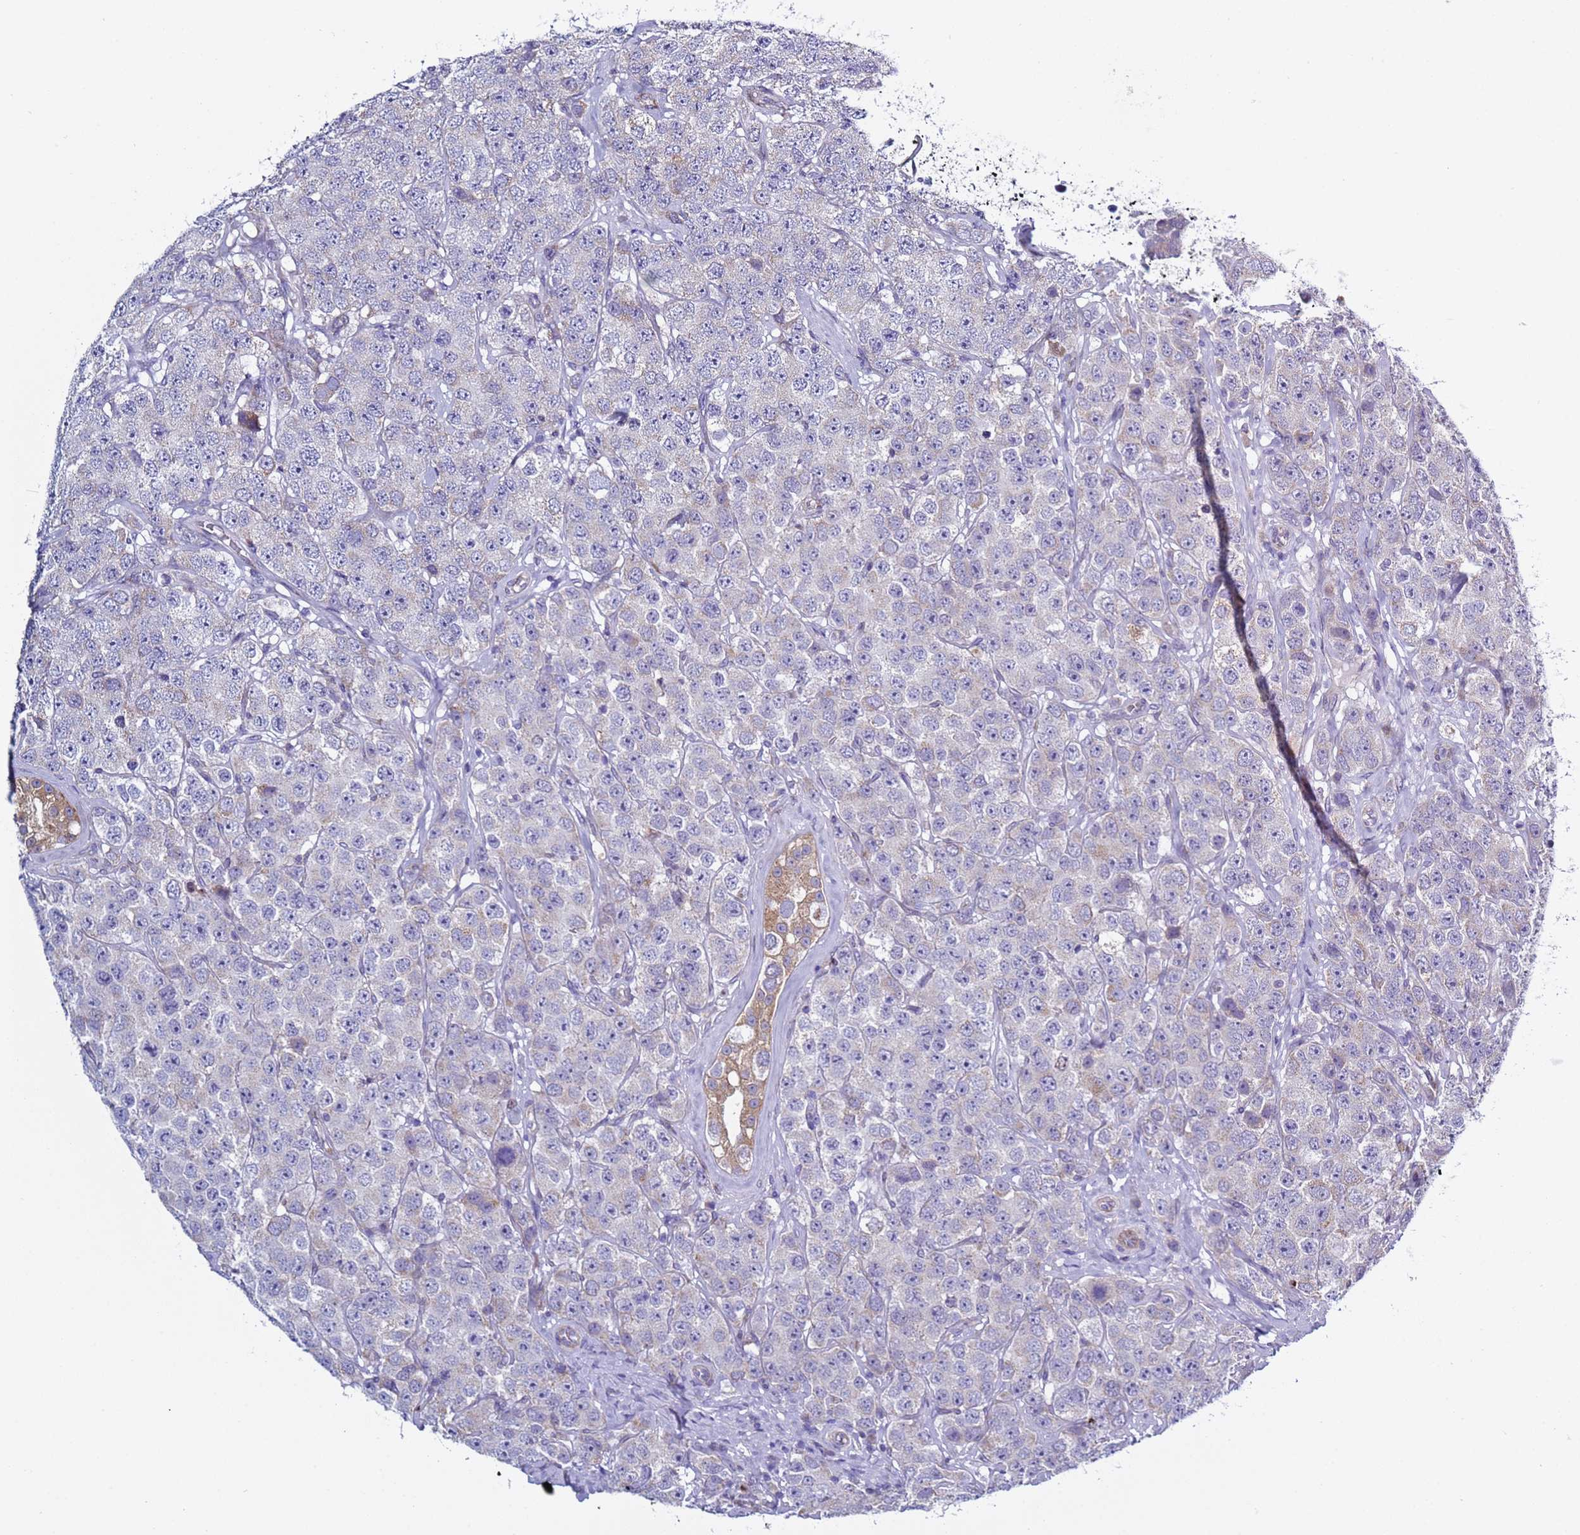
{"staining": {"intensity": "negative", "quantity": "none", "location": "none"}, "tissue": "testis cancer", "cell_type": "Tumor cells", "image_type": "cancer", "snomed": [{"axis": "morphology", "description": "Seminoma, NOS"}, {"axis": "topography", "description": "Testis"}], "caption": "Immunohistochemical staining of testis seminoma shows no significant expression in tumor cells.", "gene": "ABHD17B", "patient": {"sex": "male", "age": 28}}